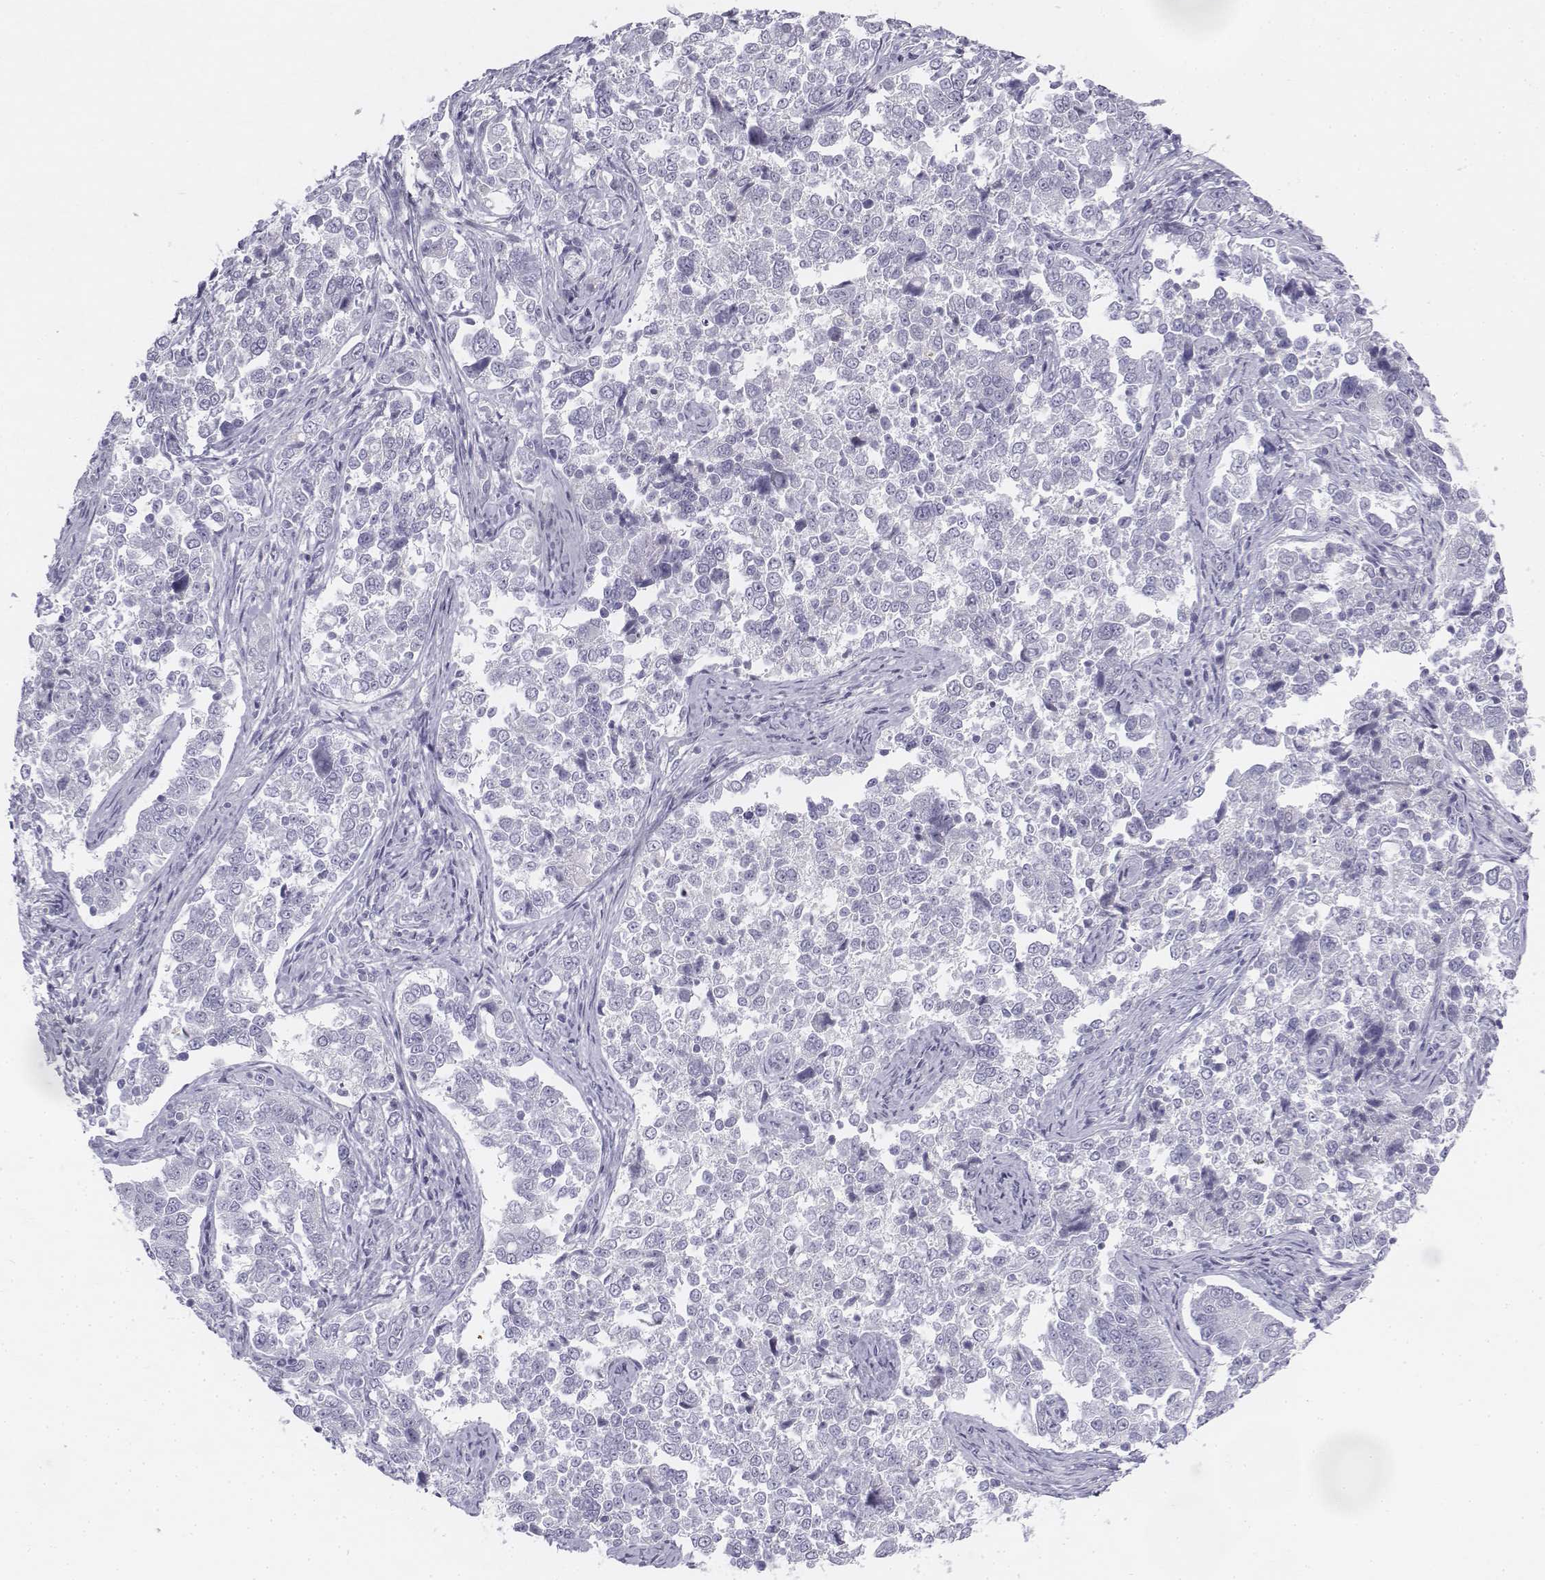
{"staining": {"intensity": "negative", "quantity": "none", "location": "none"}, "tissue": "endometrial cancer", "cell_type": "Tumor cells", "image_type": "cancer", "snomed": [{"axis": "morphology", "description": "Adenocarcinoma, NOS"}, {"axis": "topography", "description": "Endometrium"}], "caption": "The histopathology image exhibits no staining of tumor cells in endometrial cancer. Nuclei are stained in blue.", "gene": "TH", "patient": {"sex": "female", "age": 43}}